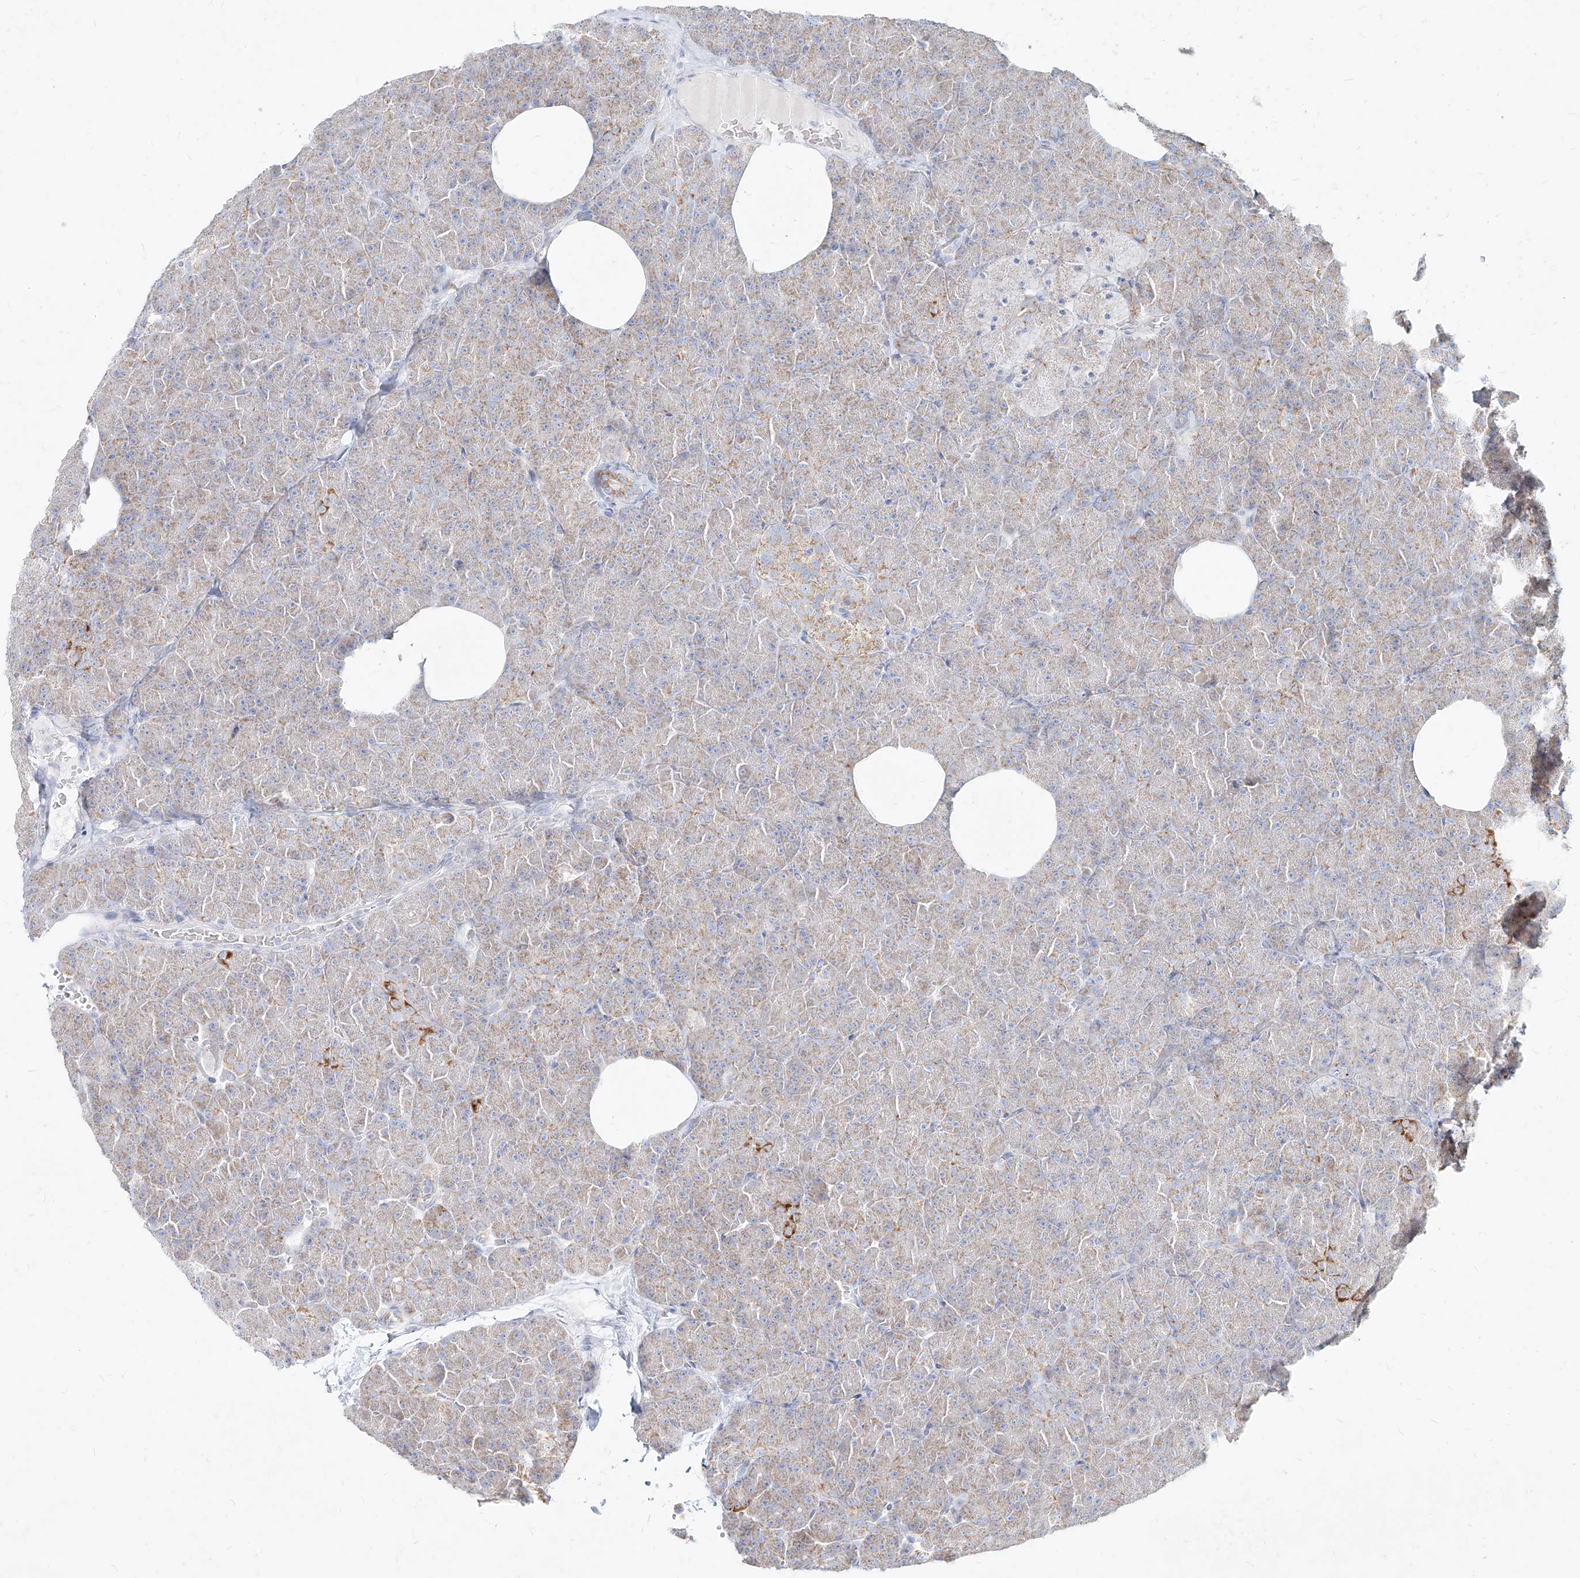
{"staining": {"intensity": "strong", "quantity": "<25%", "location": "cytoplasmic/membranous"}, "tissue": "pancreas", "cell_type": "Exocrine glandular cells", "image_type": "normal", "snomed": [{"axis": "morphology", "description": "Normal tissue, NOS"}, {"axis": "morphology", "description": "Carcinoid, malignant, NOS"}, {"axis": "topography", "description": "Pancreas"}], "caption": "Strong cytoplasmic/membranous protein expression is appreciated in about <25% of exocrine glandular cells in pancreas.", "gene": "MTX2", "patient": {"sex": "female", "age": 35}}